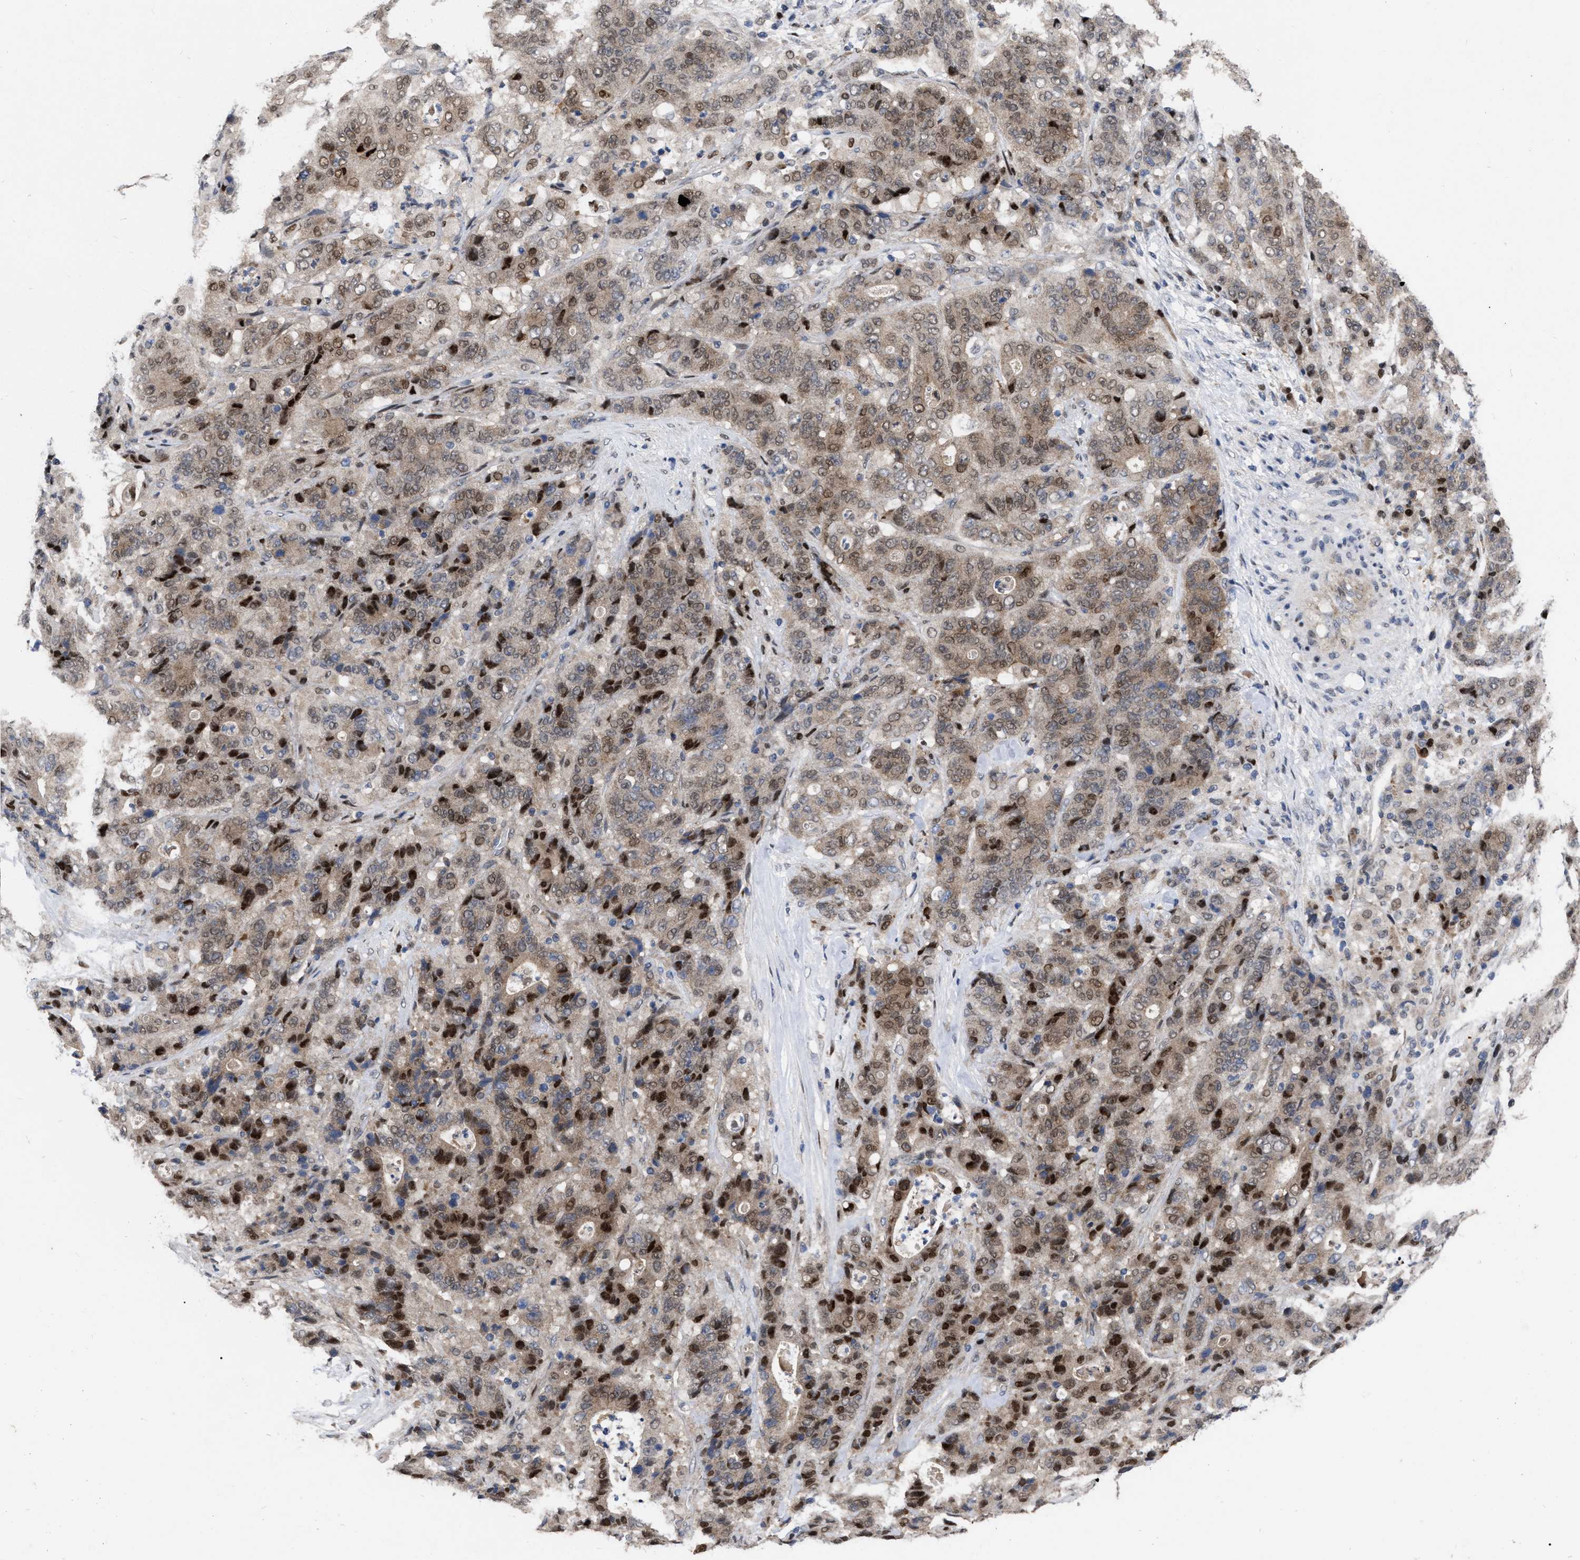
{"staining": {"intensity": "moderate", "quantity": "25%-75%", "location": "cytoplasmic/membranous,nuclear"}, "tissue": "stomach cancer", "cell_type": "Tumor cells", "image_type": "cancer", "snomed": [{"axis": "morphology", "description": "Adenocarcinoma, NOS"}, {"axis": "topography", "description": "Stomach"}], "caption": "DAB (3,3'-diaminobenzidine) immunohistochemical staining of human stomach cancer reveals moderate cytoplasmic/membranous and nuclear protein positivity in approximately 25%-75% of tumor cells. (DAB = brown stain, brightfield microscopy at high magnification).", "gene": "MDM4", "patient": {"sex": "female", "age": 73}}